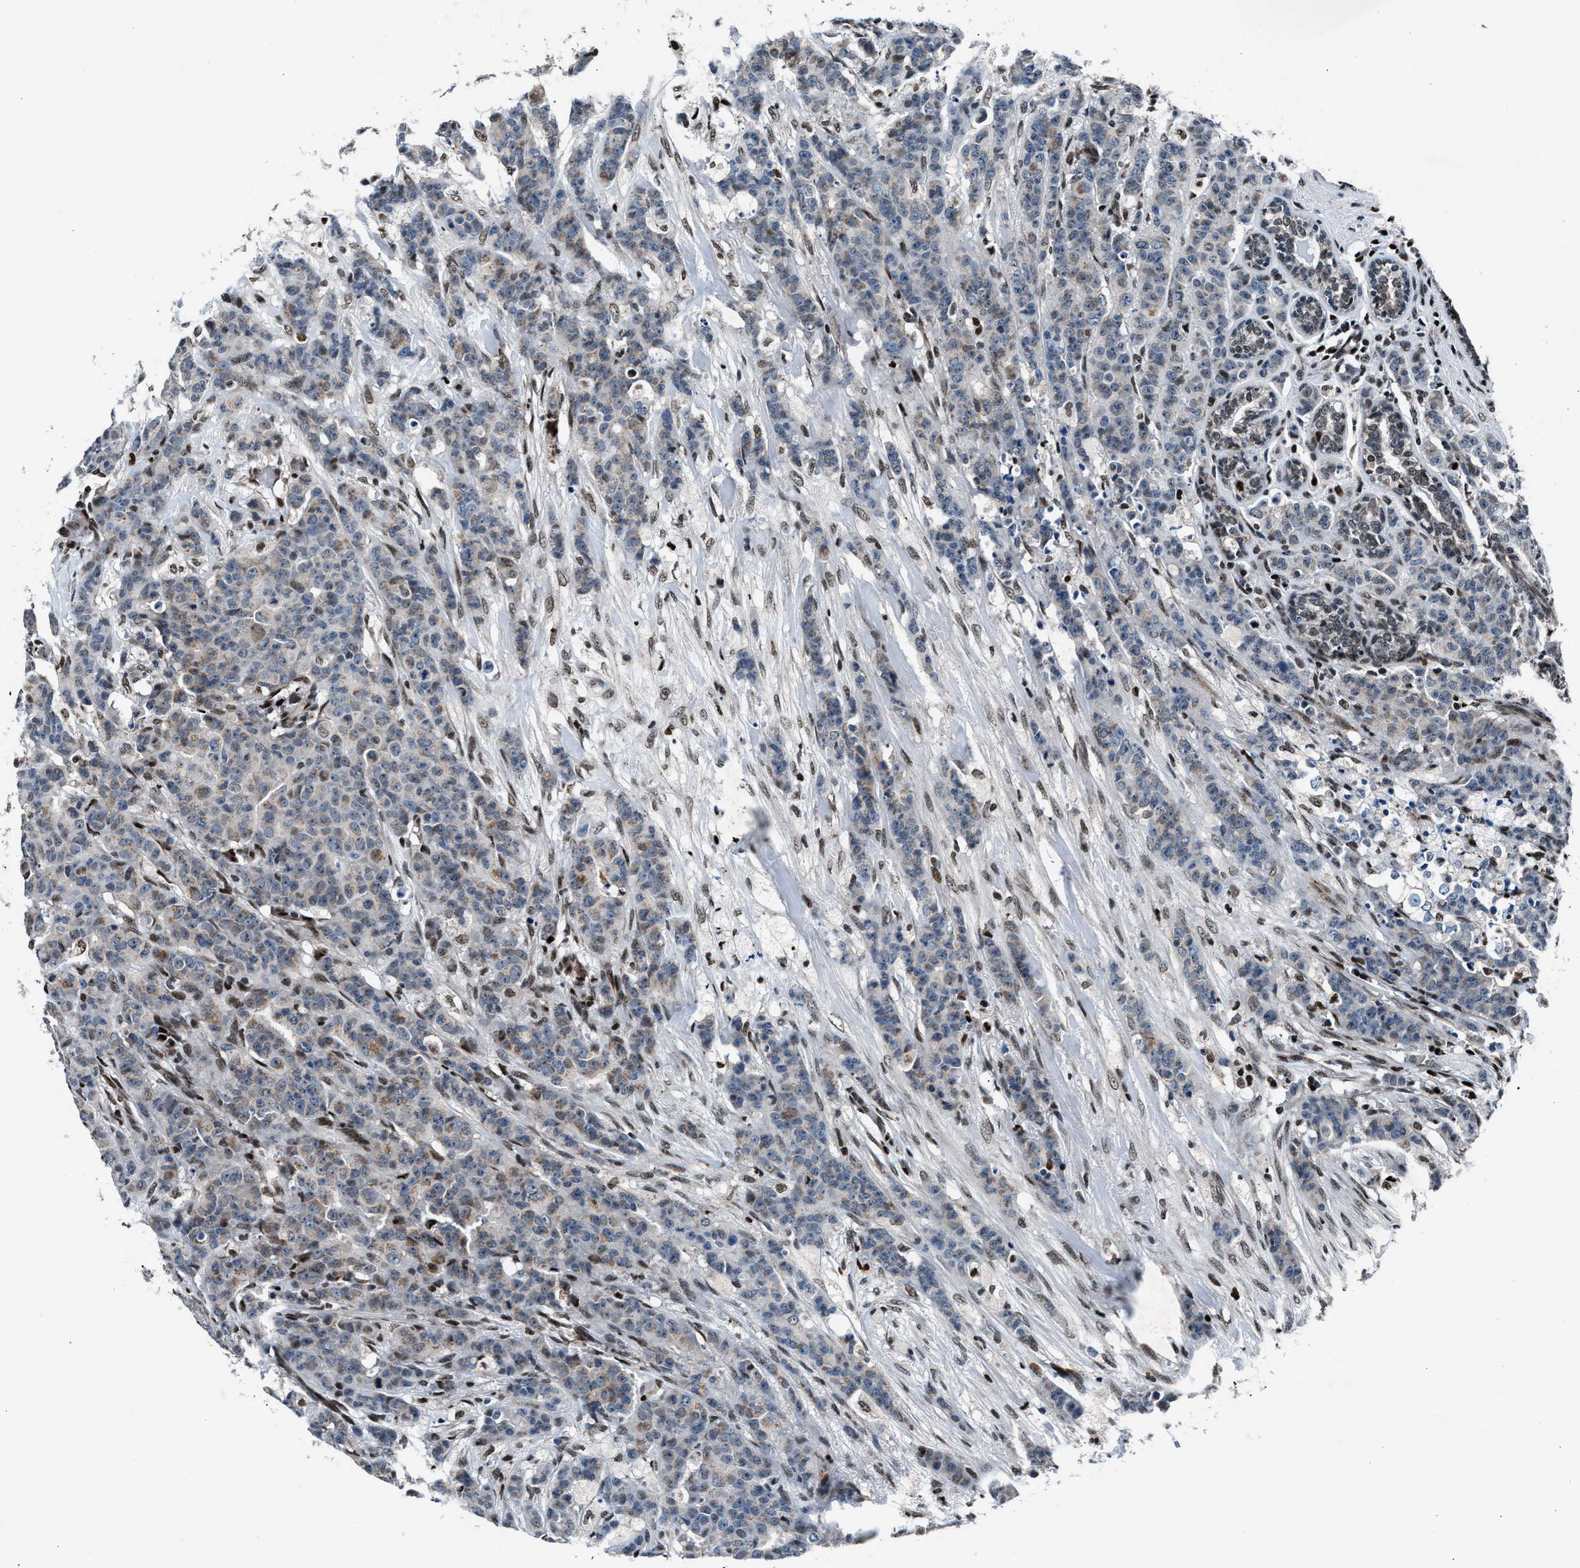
{"staining": {"intensity": "weak", "quantity": "<25%", "location": "cytoplasmic/membranous"}, "tissue": "breast cancer", "cell_type": "Tumor cells", "image_type": "cancer", "snomed": [{"axis": "morphology", "description": "Normal tissue, NOS"}, {"axis": "morphology", "description": "Duct carcinoma"}, {"axis": "topography", "description": "Breast"}], "caption": "Immunohistochemical staining of intraductal carcinoma (breast) displays no significant staining in tumor cells.", "gene": "PRRC2B", "patient": {"sex": "female", "age": 40}}